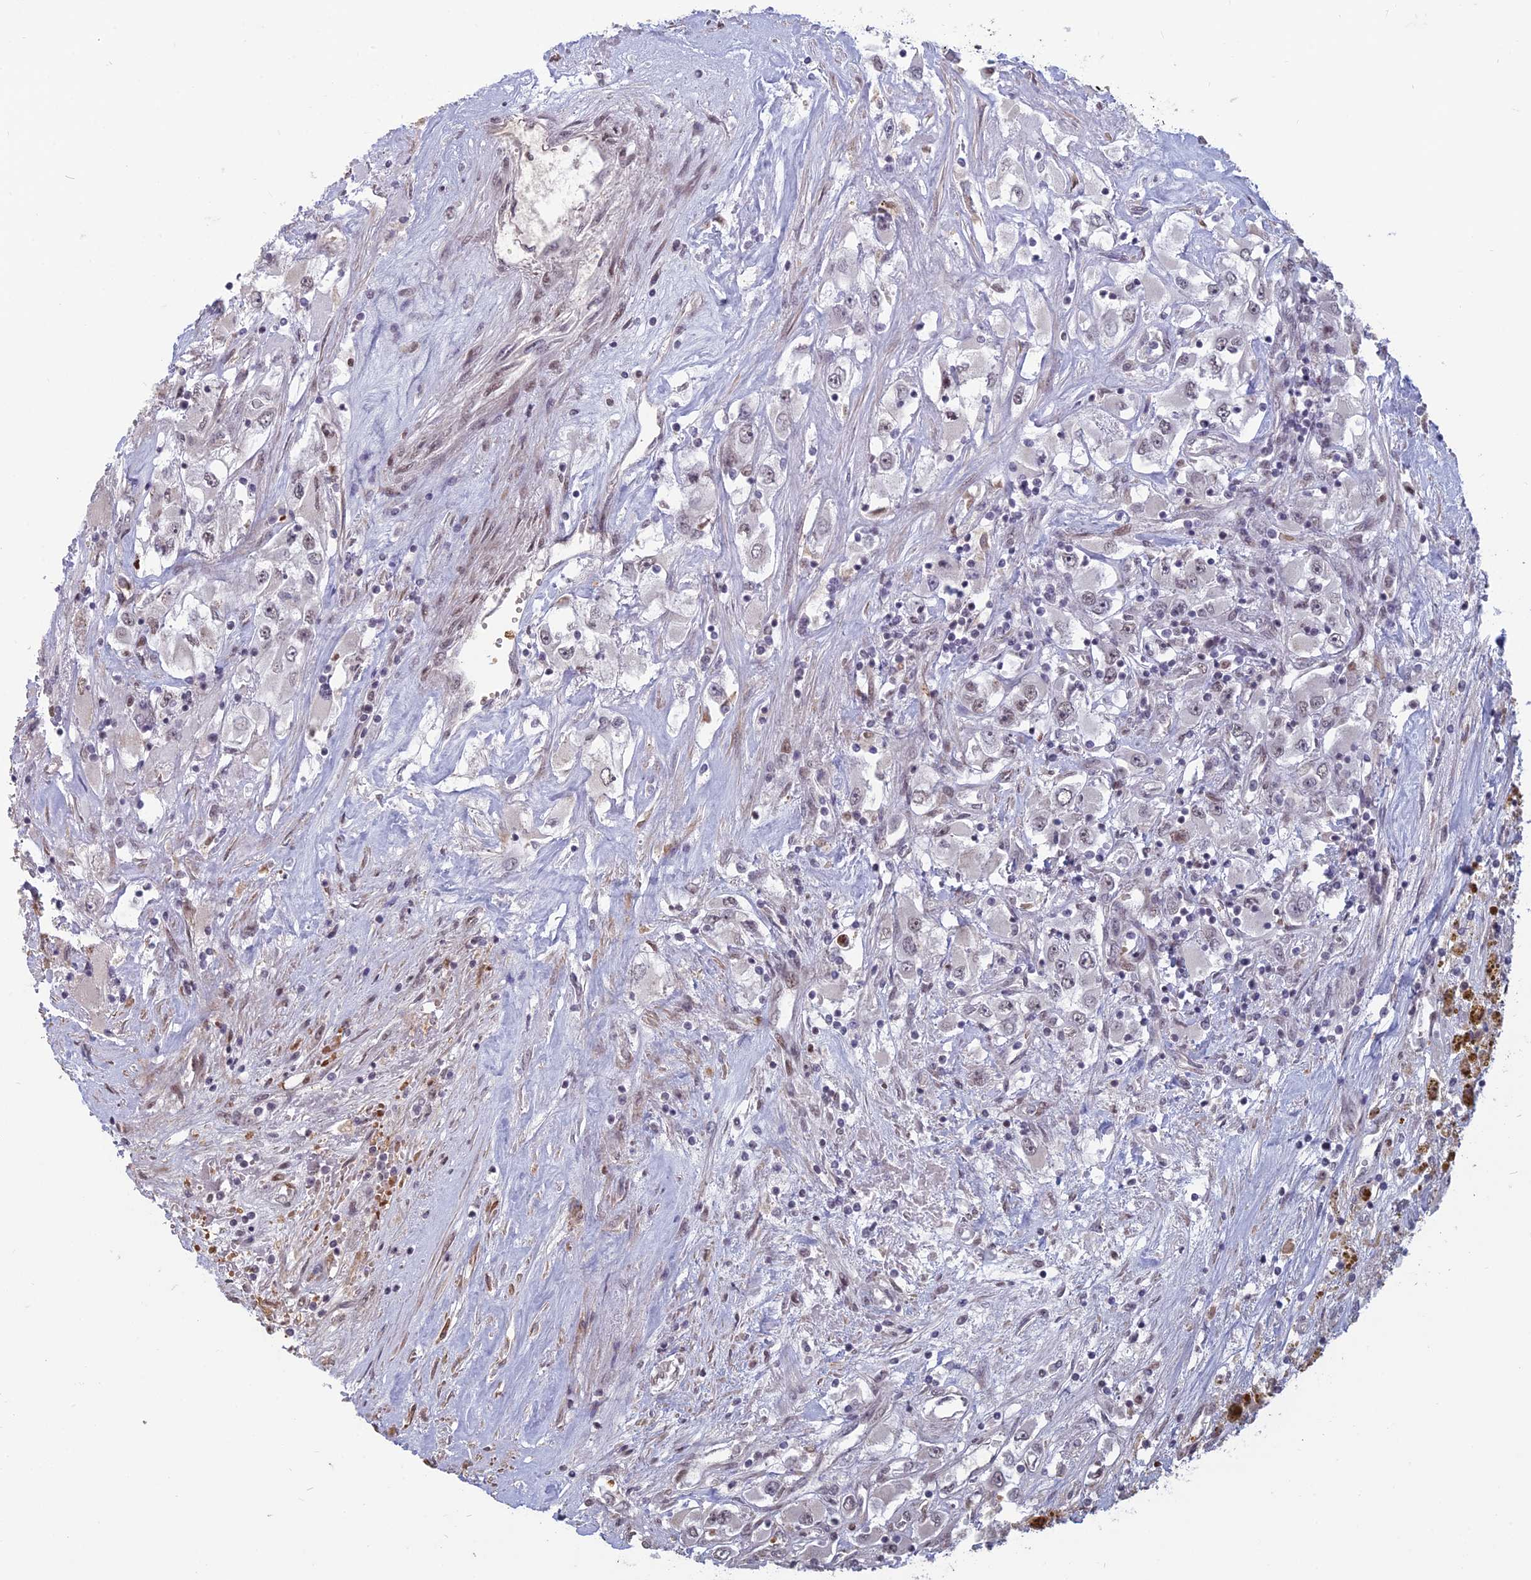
{"staining": {"intensity": "weak", "quantity": "<25%", "location": "nuclear"}, "tissue": "renal cancer", "cell_type": "Tumor cells", "image_type": "cancer", "snomed": [{"axis": "morphology", "description": "Adenocarcinoma, NOS"}, {"axis": "topography", "description": "Kidney"}], "caption": "An immunohistochemistry photomicrograph of renal adenocarcinoma is shown. There is no staining in tumor cells of renal adenocarcinoma.", "gene": "MFAP1", "patient": {"sex": "female", "age": 52}}